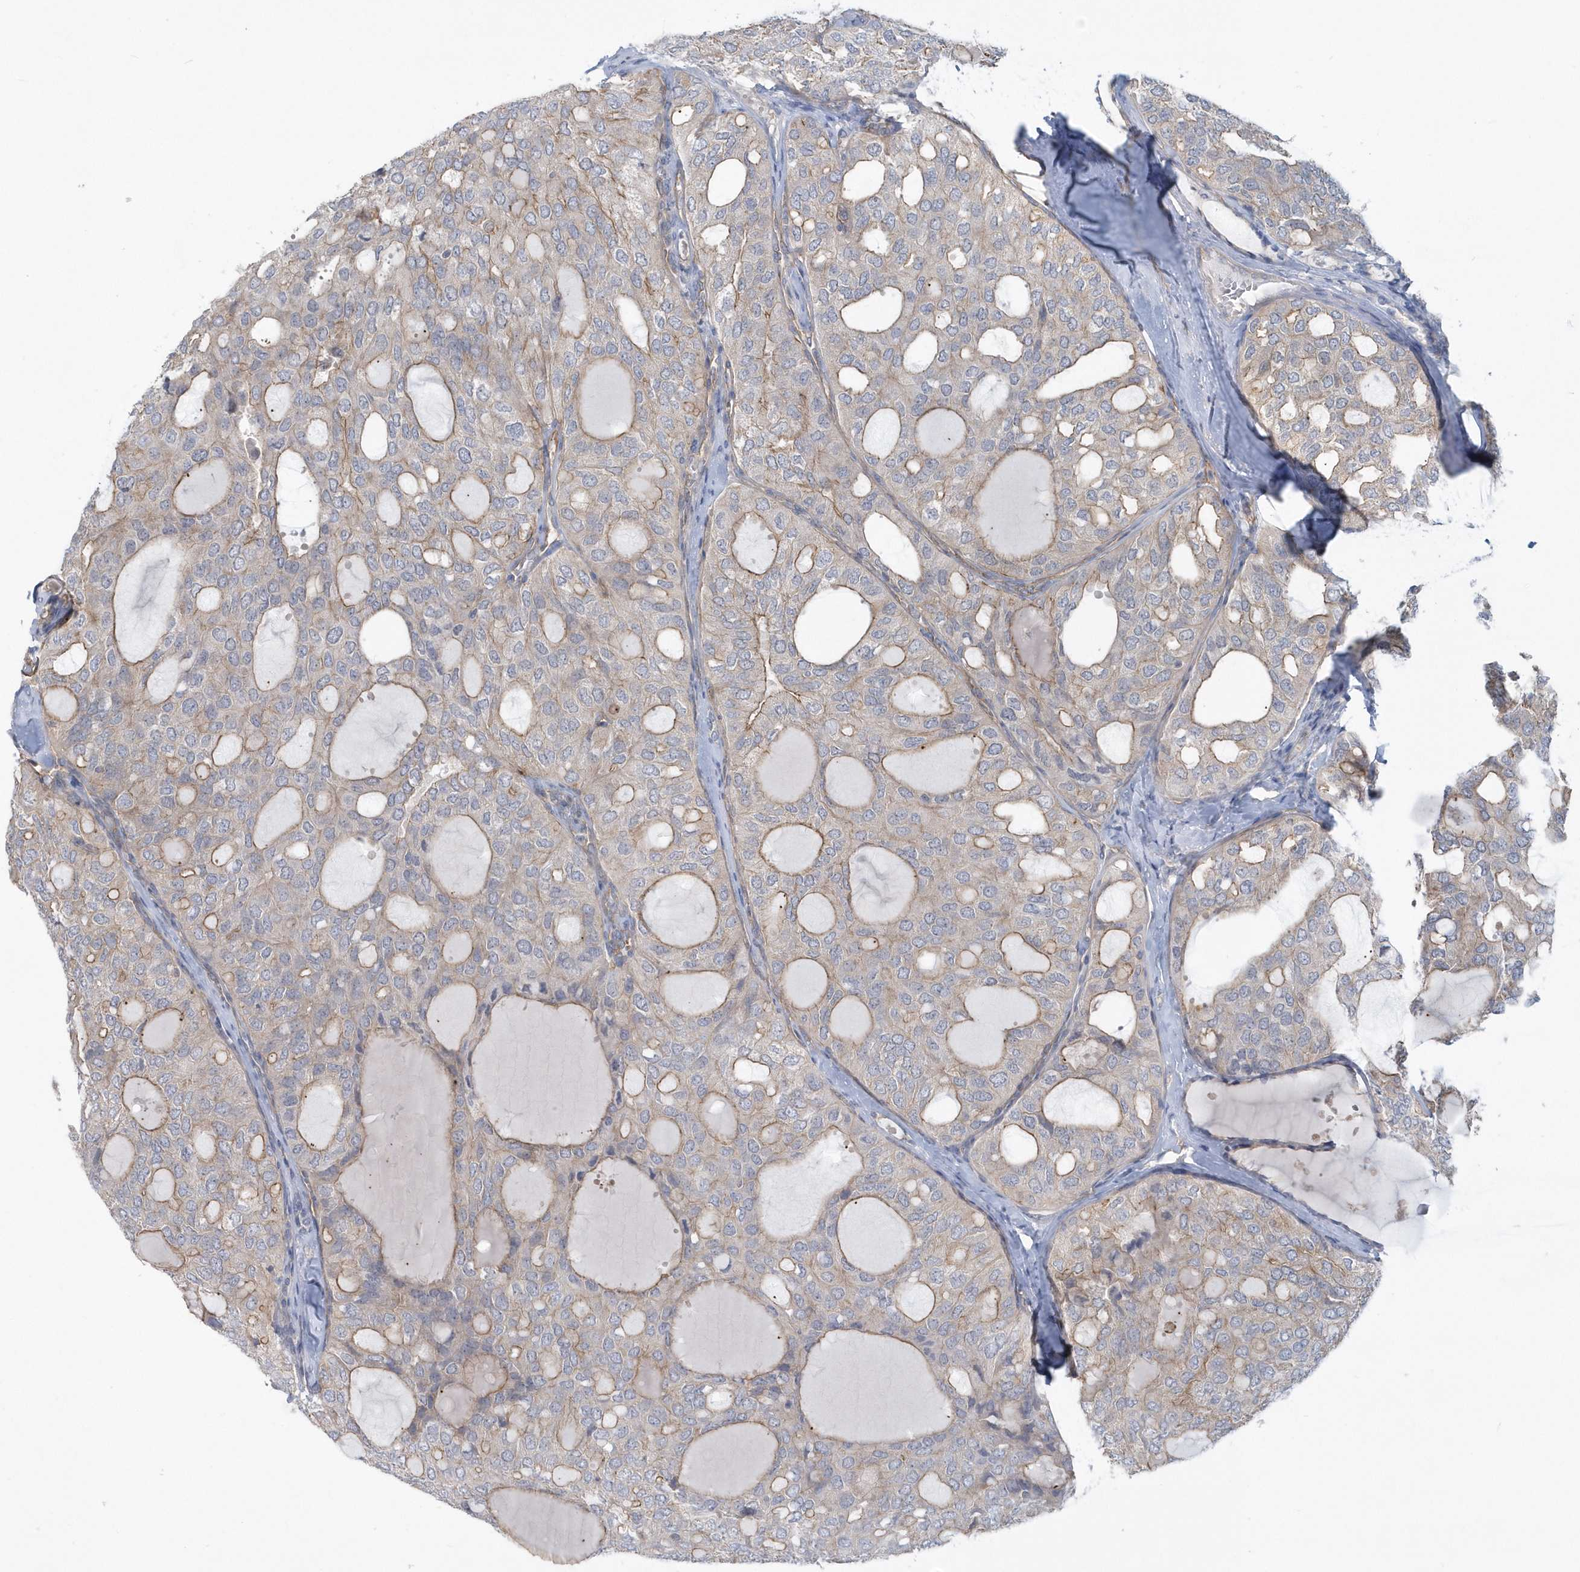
{"staining": {"intensity": "moderate", "quantity": "25%-75%", "location": "cytoplasmic/membranous"}, "tissue": "thyroid cancer", "cell_type": "Tumor cells", "image_type": "cancer", "snomed": [{"axis": "morphology", "description": "Follicular adenoma carcinoma, NOS"}, {"axis": "topography", "description": "Thyroid gland"}], "caption": "Immunohistochemistry photomicrograph of thyroid cancer stained for a protein (brown), which shows medium levels of moderate cytoplasmic/membranous staining in about 25%-75% of tumor cells.", "gene": "RAI14", "patient": {"sex": "male", "age": 75}}